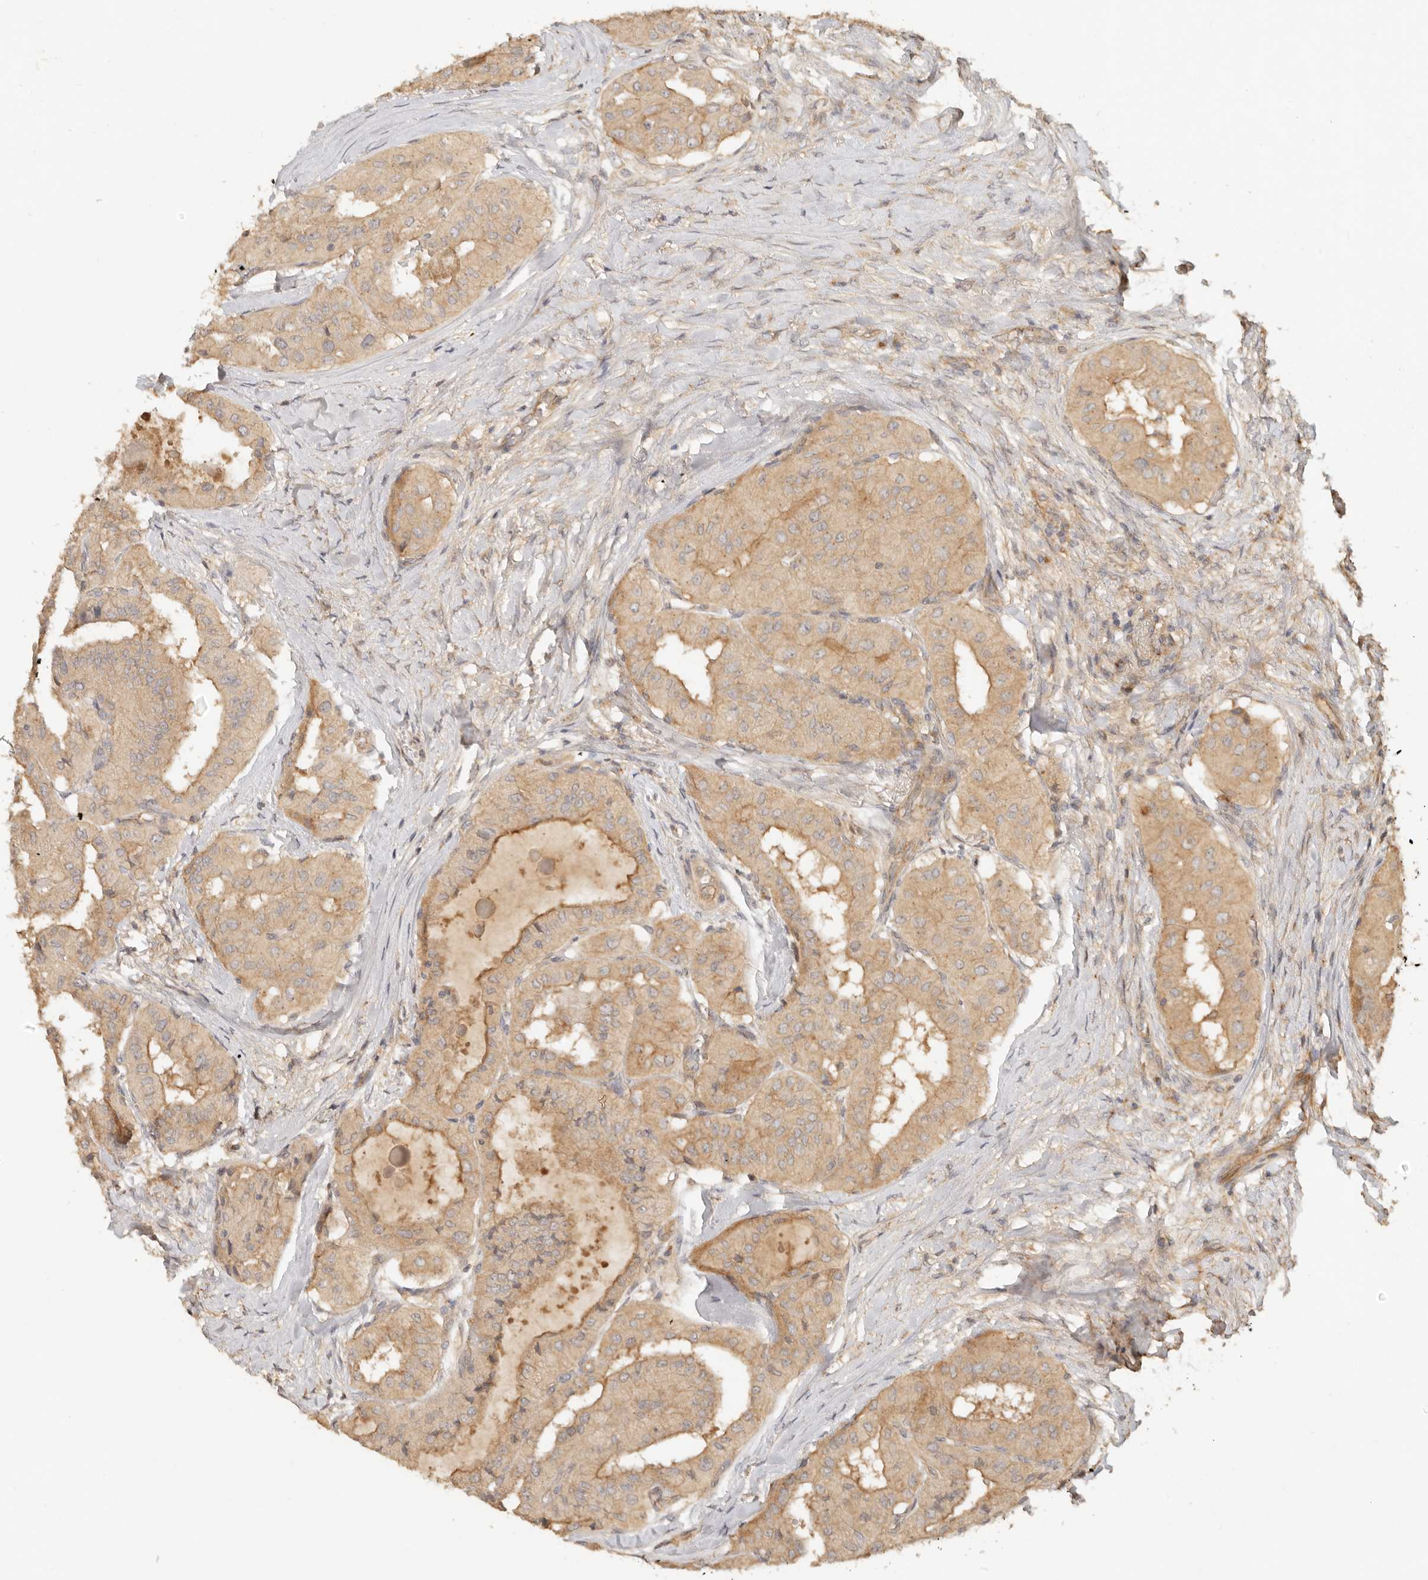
{"staining": {"intensity": "moderate", "quantity": ">75%", "location": "cytoplasmic/membranous"}, "tissue": "thyroid cancer", "cell_type": "Tumor cells", "image_type": "cancer", "snomed": [{"axis": "morphology", "description": "Papillary adenocarcinoma, NOS"}, {"axis": "topography", "description": "Thyroid gland"}], "caption": "Tumor cells display medium levels of moderate cytoplasmic/membranous staining in approximately >75% of cells in thyroid cancer (papillary adenocarcinoma).", "gene": "HECTD3", "patient": {"sex": "female", "age": 59}}